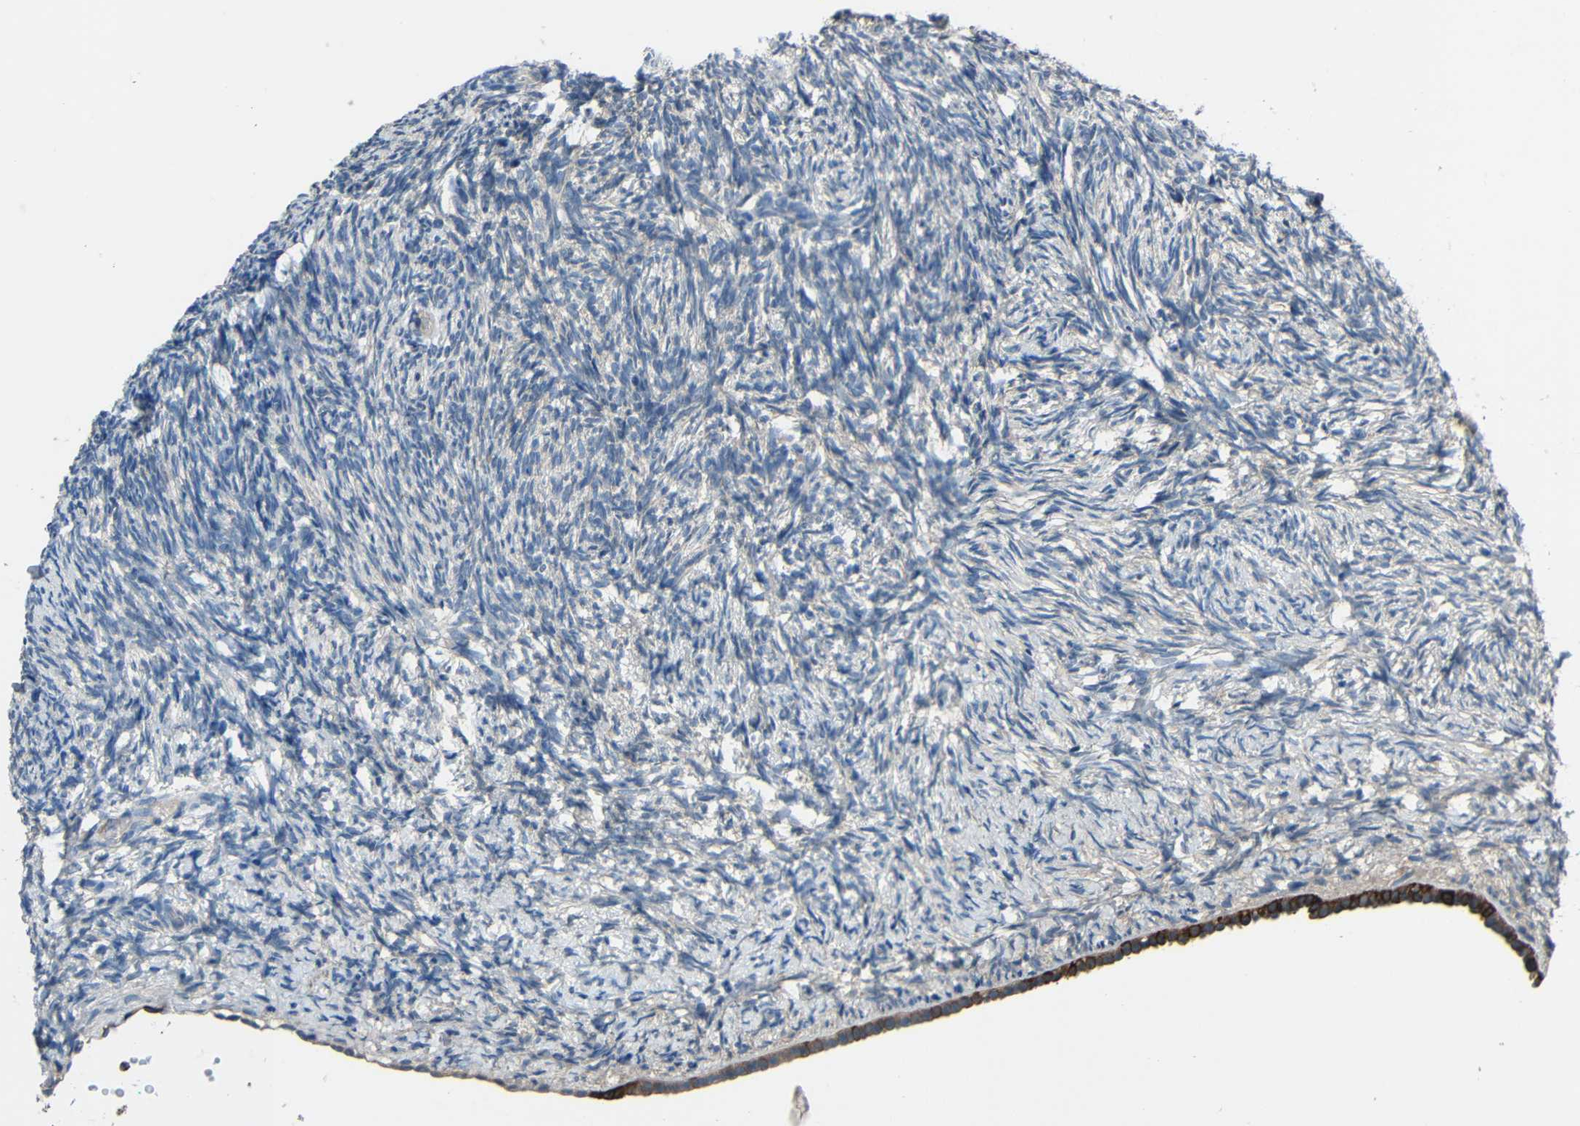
{"staining": {"intensity": "negative", "quantity": "none", "location": "none"}, "tissue": "ovary", "cell_type": "Ovarian stroma cells", "image_type": "normal", "snomed": [{"axis": "morphology", "description": "Normal tissue, NOS"}, {"axis": "morphology", "description": "Cyst, NOS"}, {"axis": "topography", "description": "Ovary"}], "caption": "This is an IHC histopathology image of normal human ovary. There is no positivity in ovarian stroma cells.", "gene": "STBD1", "patient": {"sex": "female", "age": 18}}